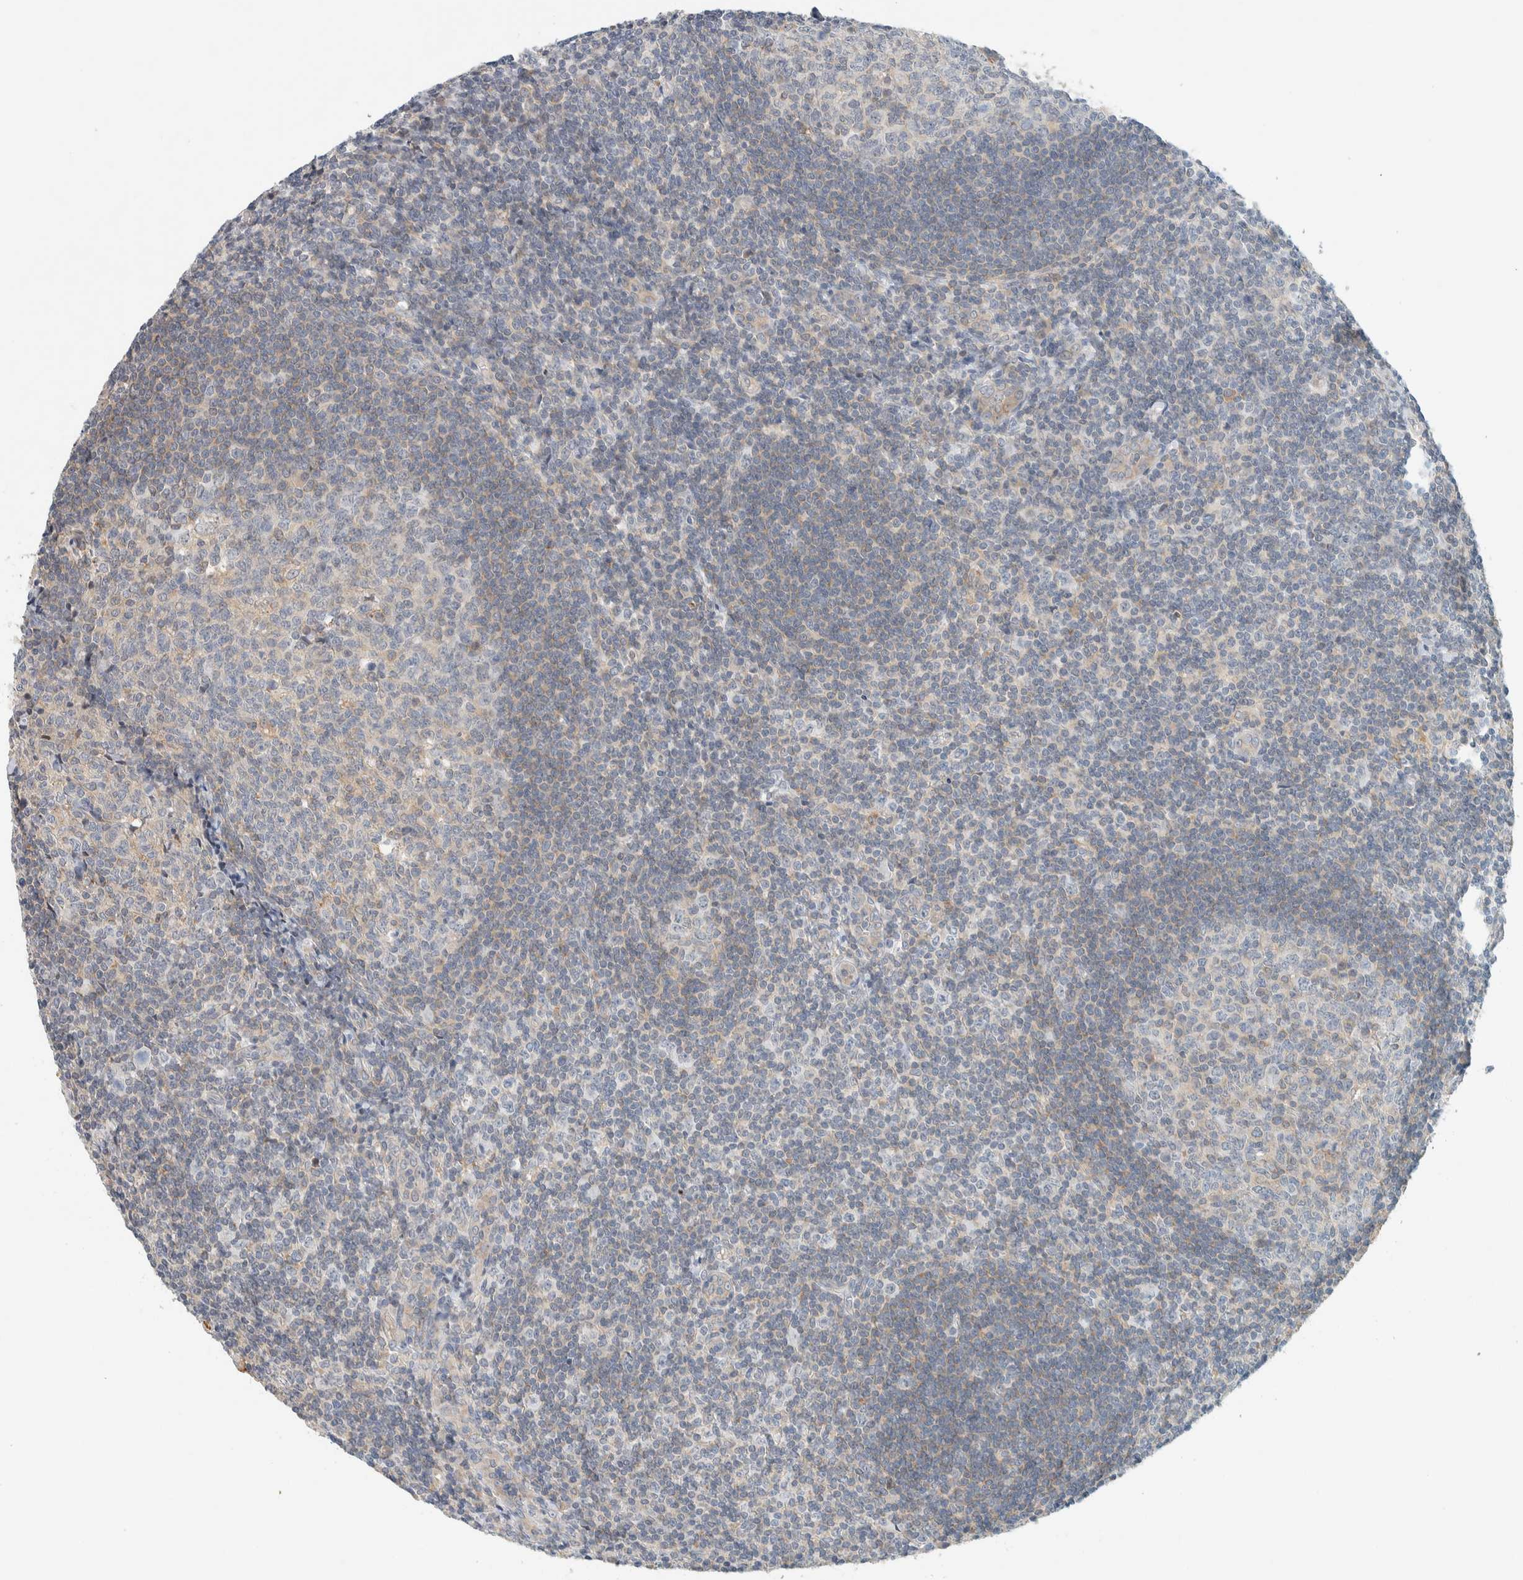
{"staining": {"intensity": "negative", "quantity": "none", "location": "none"}, "tissue": "tonsil", "cell_type": "Germinal center cells", "image_type": "normal", "snomed": [{"axis": "morphology", "description": "Normal tissue, NOS"}, {"axis": "topography", "description": "Tonsil"}], "caption": "A histopathology image of human tonsil is negative for staining in germinal center cells. (DAB IHC with hematoxylin counter stain).", "gene": "SUMF2", "patient": {"sex": "male", "age": 37}}